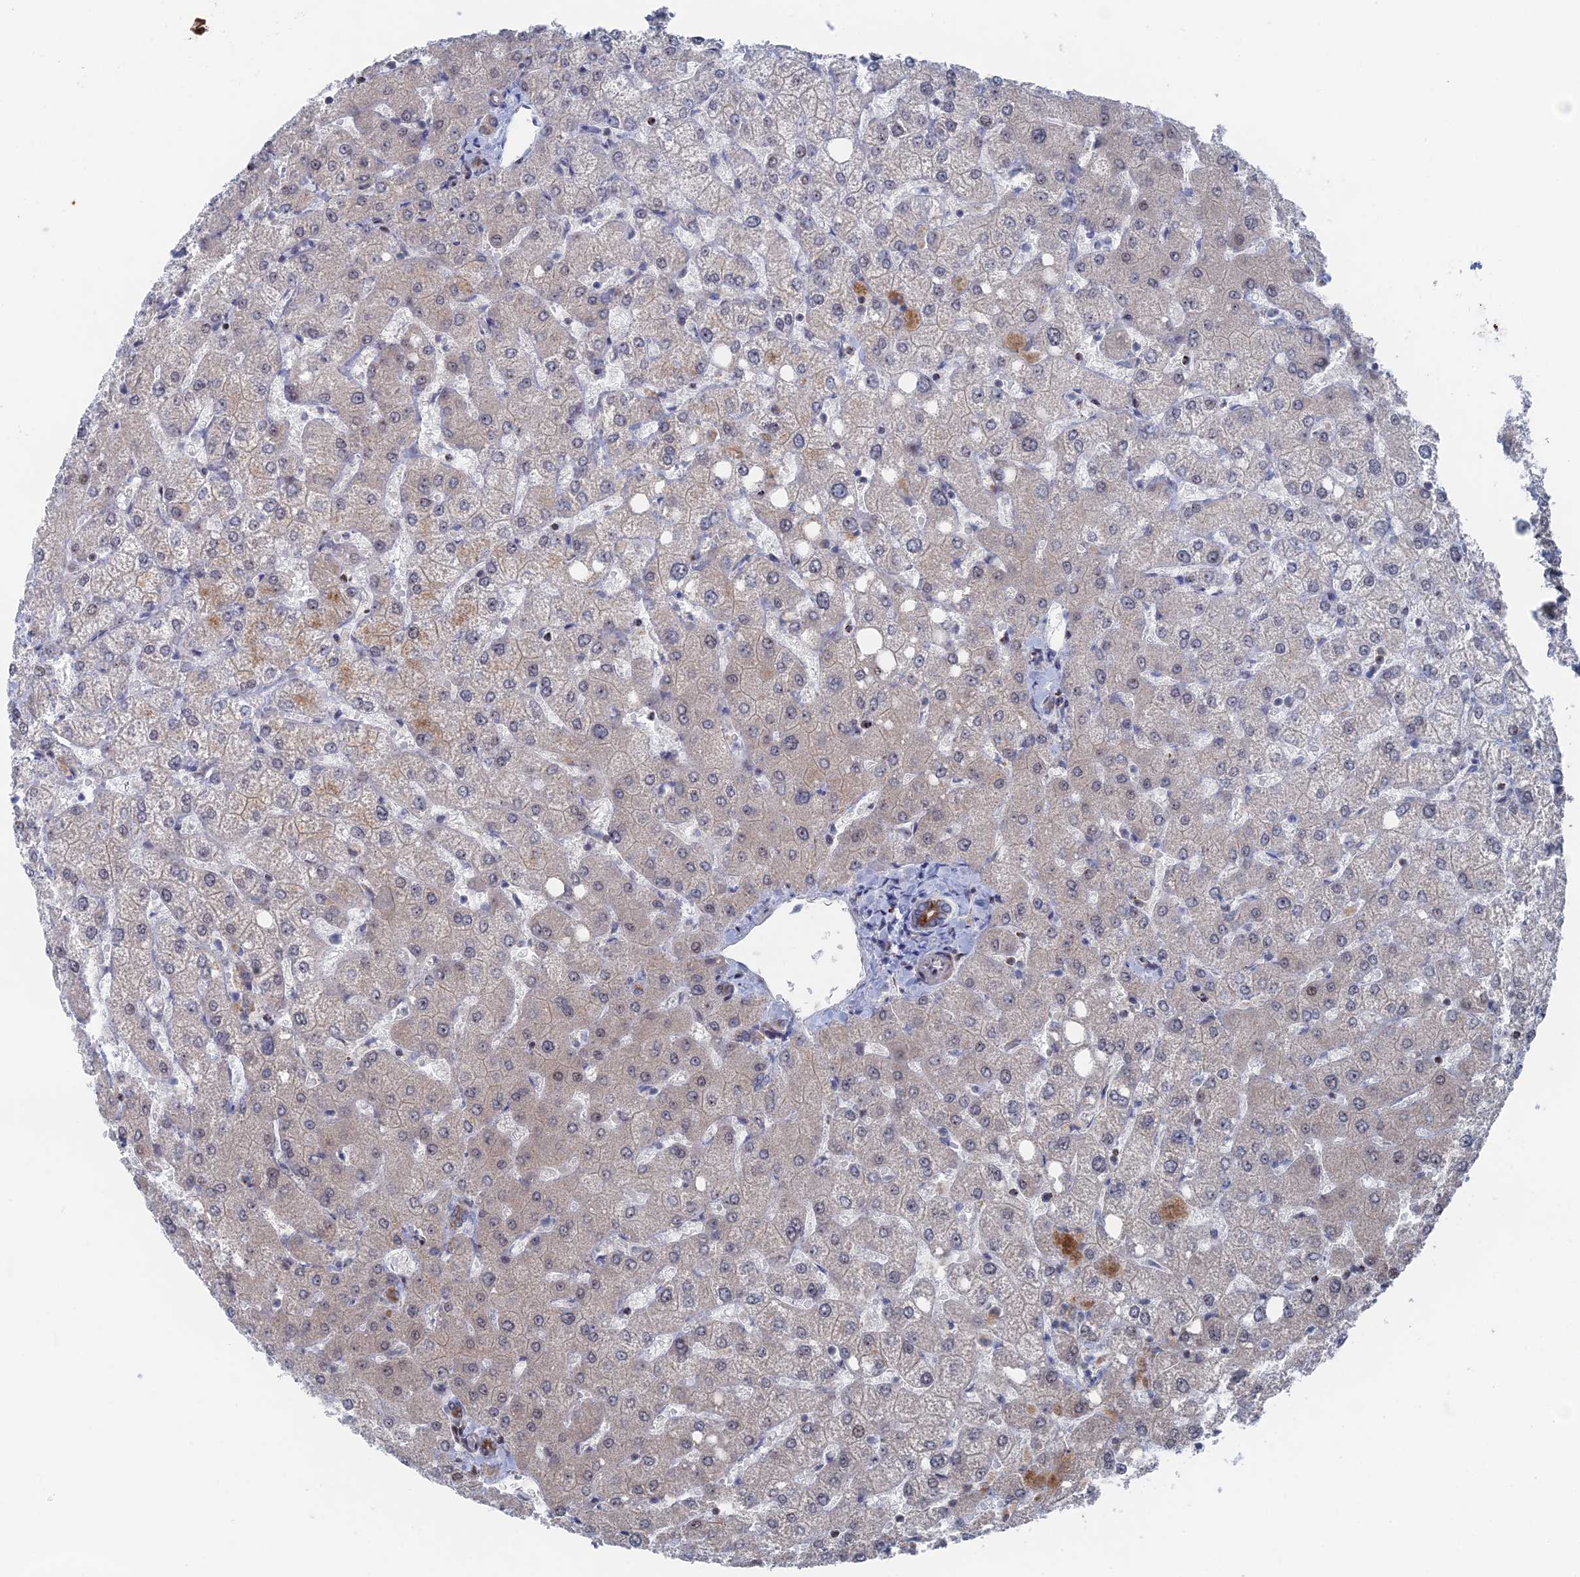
{"staining": {"intensity": "moderate", "quantity": ">75%", "location": "cytoplasmic/membranous"}, "tissue": "liver", "cell_type": "Cholangiocytes", "image_type": "normal", "snomed": [{"axis": "morphology", "description": "Normal tissue, NOS"}, {"axis": "topography", "description": "Liver"}], "caption": "Immunohistochemistry (IHC) (DAB) staining of normal liver demonstrates moderate cytoplasmic/membranous protein expression in about >75% of cholangiocytes.", "gene": "IL7", "patient": {"sex": "female", "age": 54}}